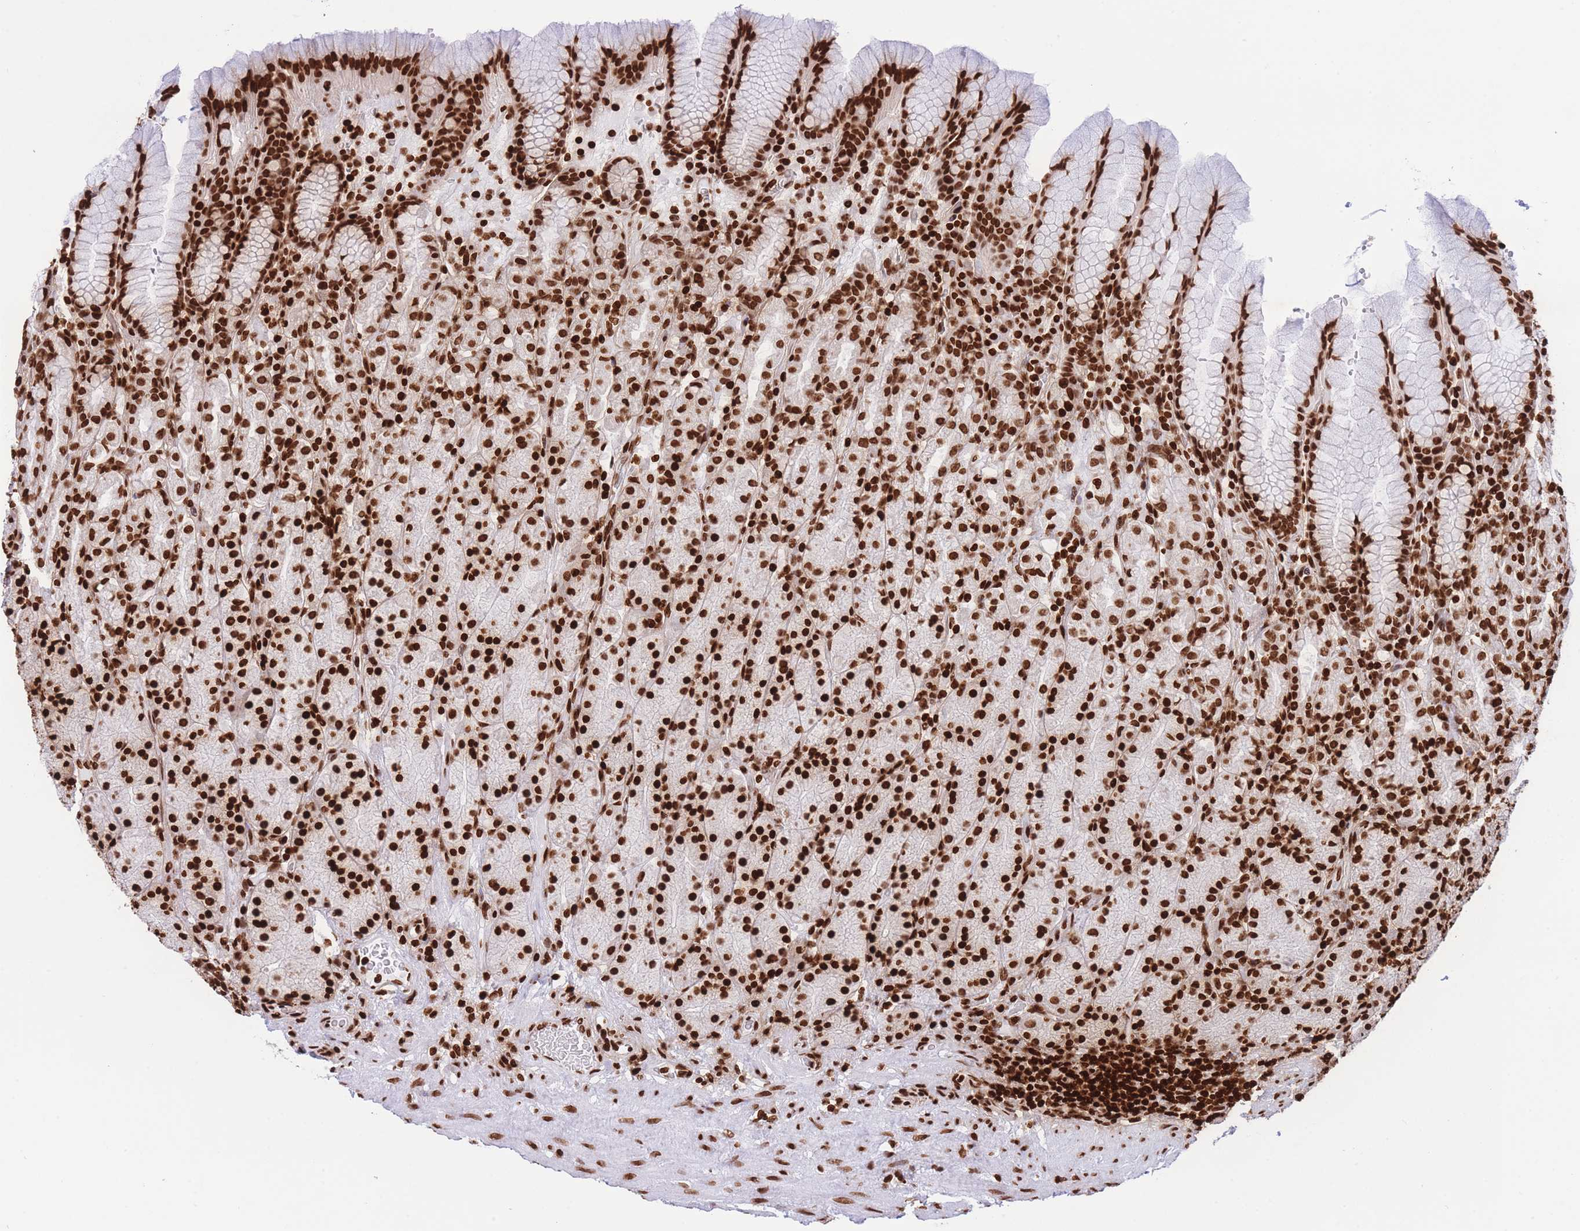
{"staining": {"intensity": "strong", "quantity": ">75%", "location": "nuclear"}, "tissue": "stomach", "cell_type": "Glandular cells", "image_type": "normal", "snomed": [{"axis": "morphology", "description": "Normal tissue, NOS"}, {"axis": "topography", "description": "Stomach, upper"}, {"axis": "topography", "description": "Stomach"}], "caption": "High-magnification brightfield microscopy of benign stomach stained with DAB (3,3'-diaminobenzidine) (brown) and counterstained with hematoxylin (blue). glandular cells exhibit strong nuclear positivity is seen in approximately>75% of cells.", "gene": "H2BC10", "patient": {"sex": "male", "age": 62}}